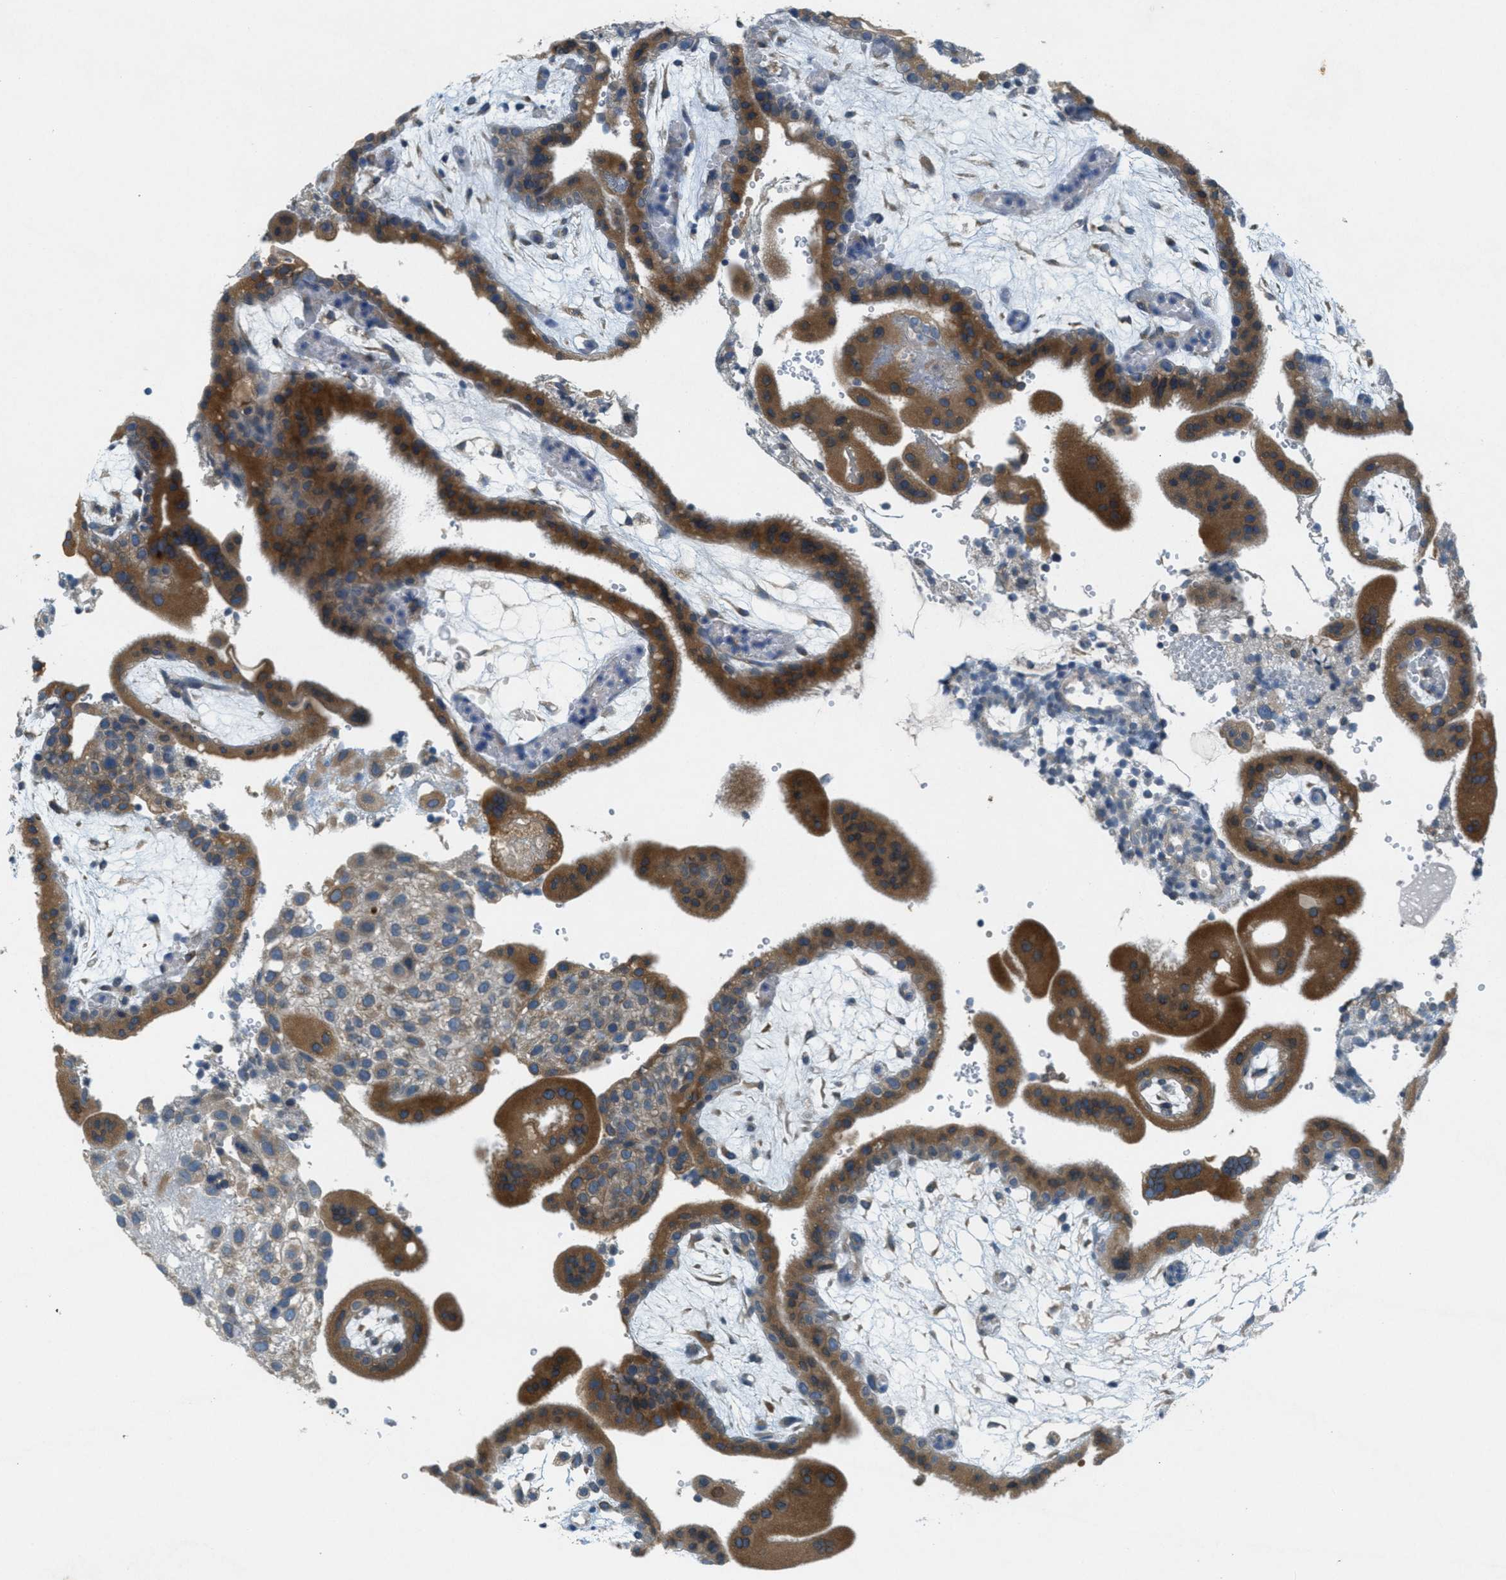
{"staining": {"intensity": "weak", "quantity": "25%-75%", "location": "cytoplasmic/membranous"}, "tissue": "placenta", "cell_type": "Decidual cells", "image_type": "normal", "snomed": [{"axis": "morphology", "description": "Normal tissue, NOS"}, {"axis": "topography", "description": "Placenta"}], "caption": "This photomicrograph displays normal placenta stained with IHC to label a protein in brown. The cytoplasmic/membranous of decidual cells show weak positivity for the protein. Nuclei are counter-stained blue.", "gene": "SIGMAR1", "patient": {"sex": "female", "age": 18}}